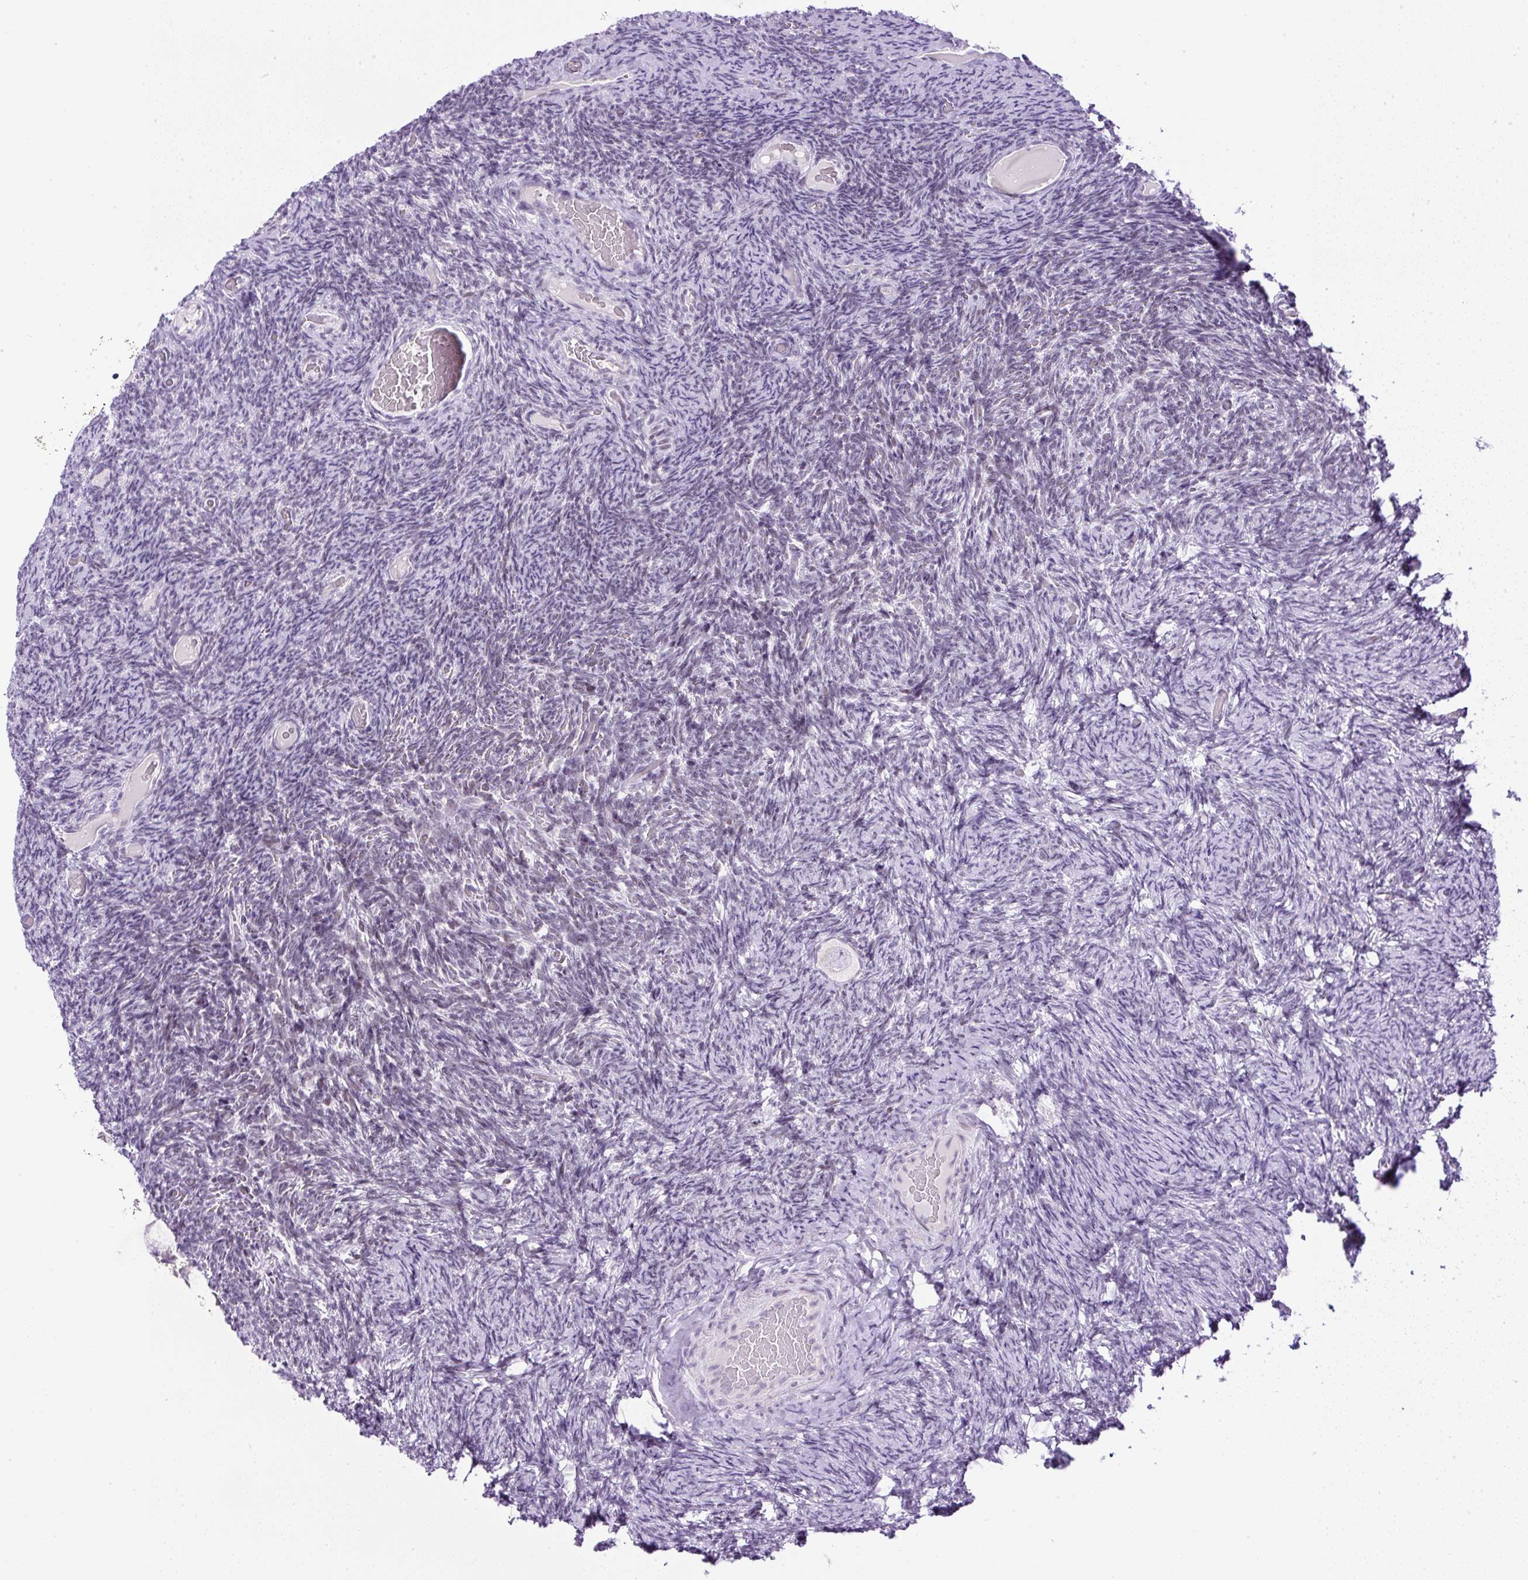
{"staining": {"intensity": "negative", "quantity": "none", "location": "none"}, "tissue": "ovary", "cell_type": "Follicle cells", "image_type": "normal", "snomed": [{"axis": "morphology", "description": "Normal tissue, NOS"}, {"axis": "topography", "description": "Ovary"}], "caption": "This image is of benign ovary stained with immunohistochemistry to label a protein in brown with the nuclei are counter-stained blue. There is no expression in follicle cells.", "gene": "RHBDD2", "patient": {"sex": "female", "age": 34}}